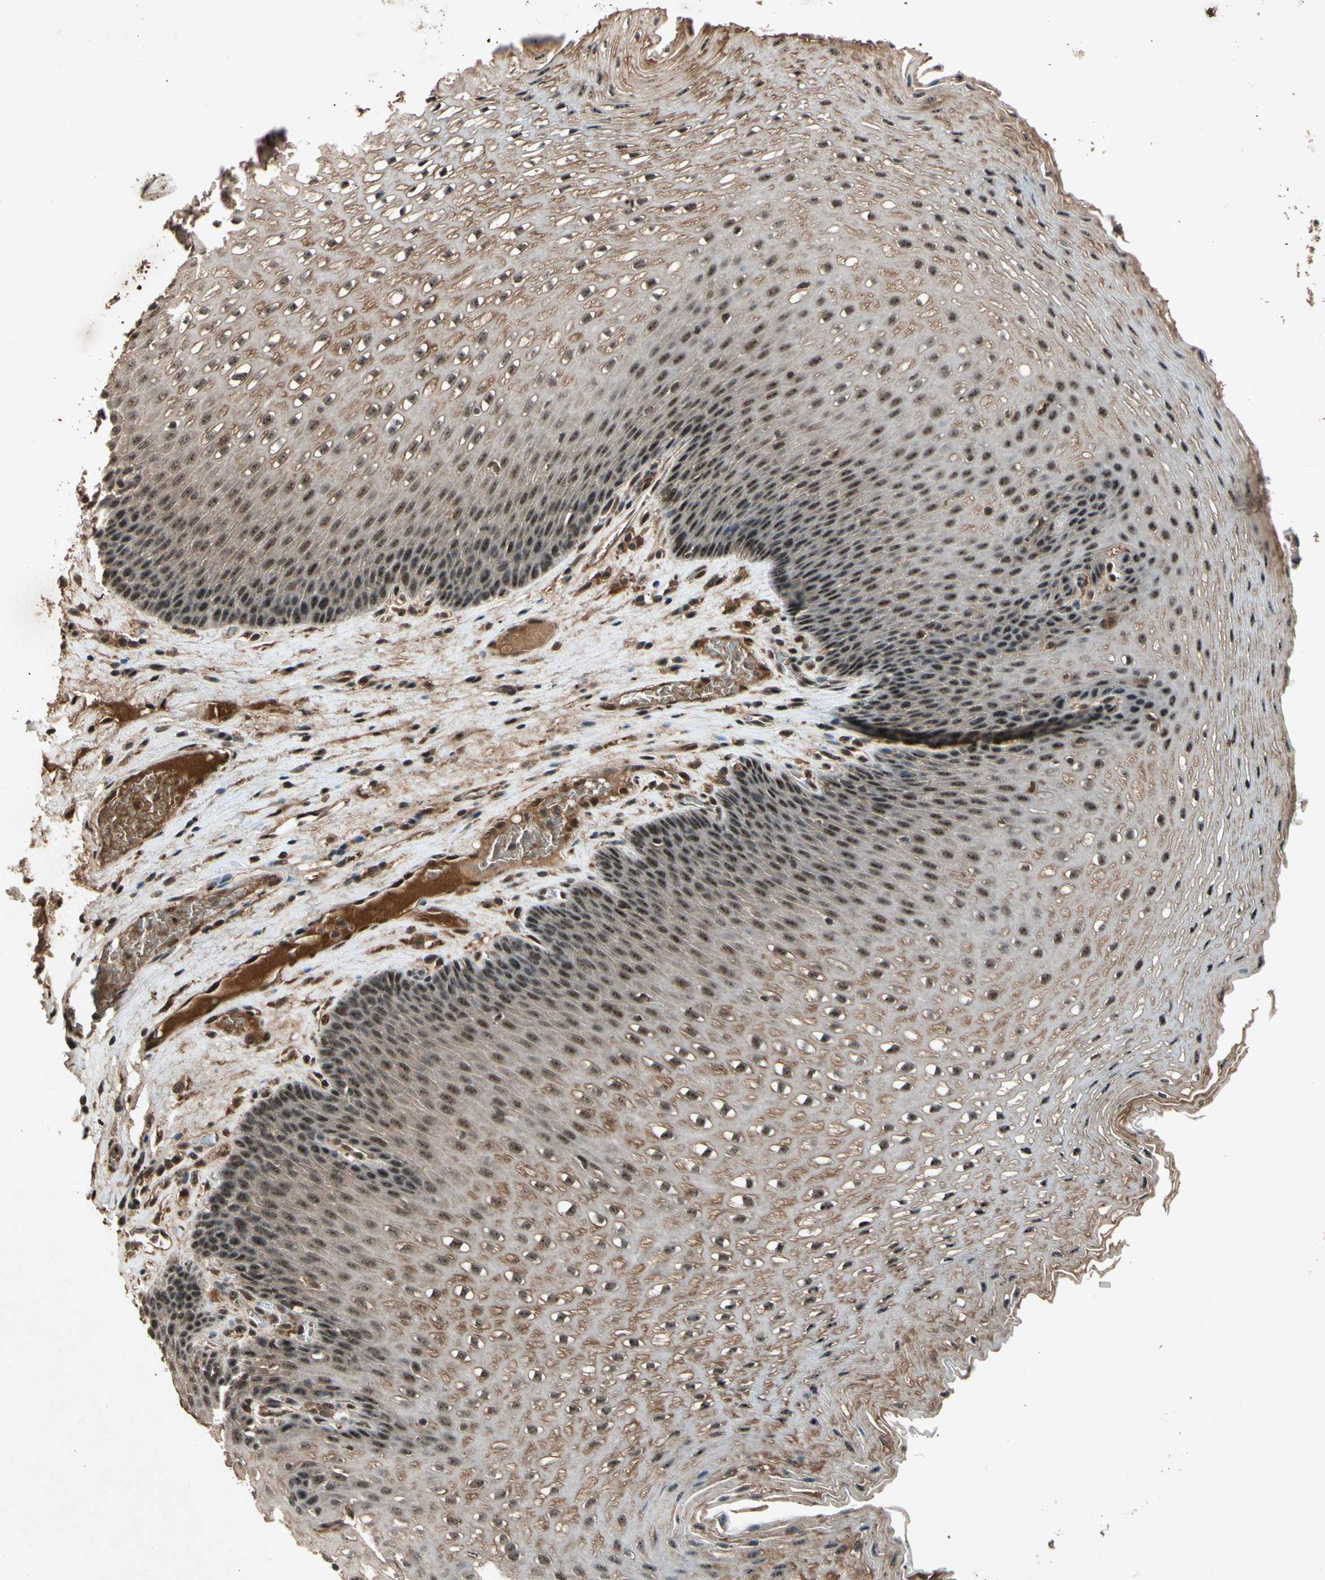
{"staining": {"intensity": "moderate", "quantity": ">75%", "location": "cytoplasmic/membranous,nuclear"}, "tissue": "esophagus", "cell_type": "Squamous epithelial cells", "image_type": "normal", "snomed": [{"axis": "morphology", "description": "Normal tissue, NOS"}, {"axis": "topography", "description": "Esophagus"}], "caption": "Moderate cytoplasmic/membranous,nuclear staining is present in about >75% of squamous epithelial cells in normal esophagus. Immunohistochemistry stains the protein in brown and the nuclei are stained blue.", "gene": "PML", "patient": {"sex": "male", "age": 48}}